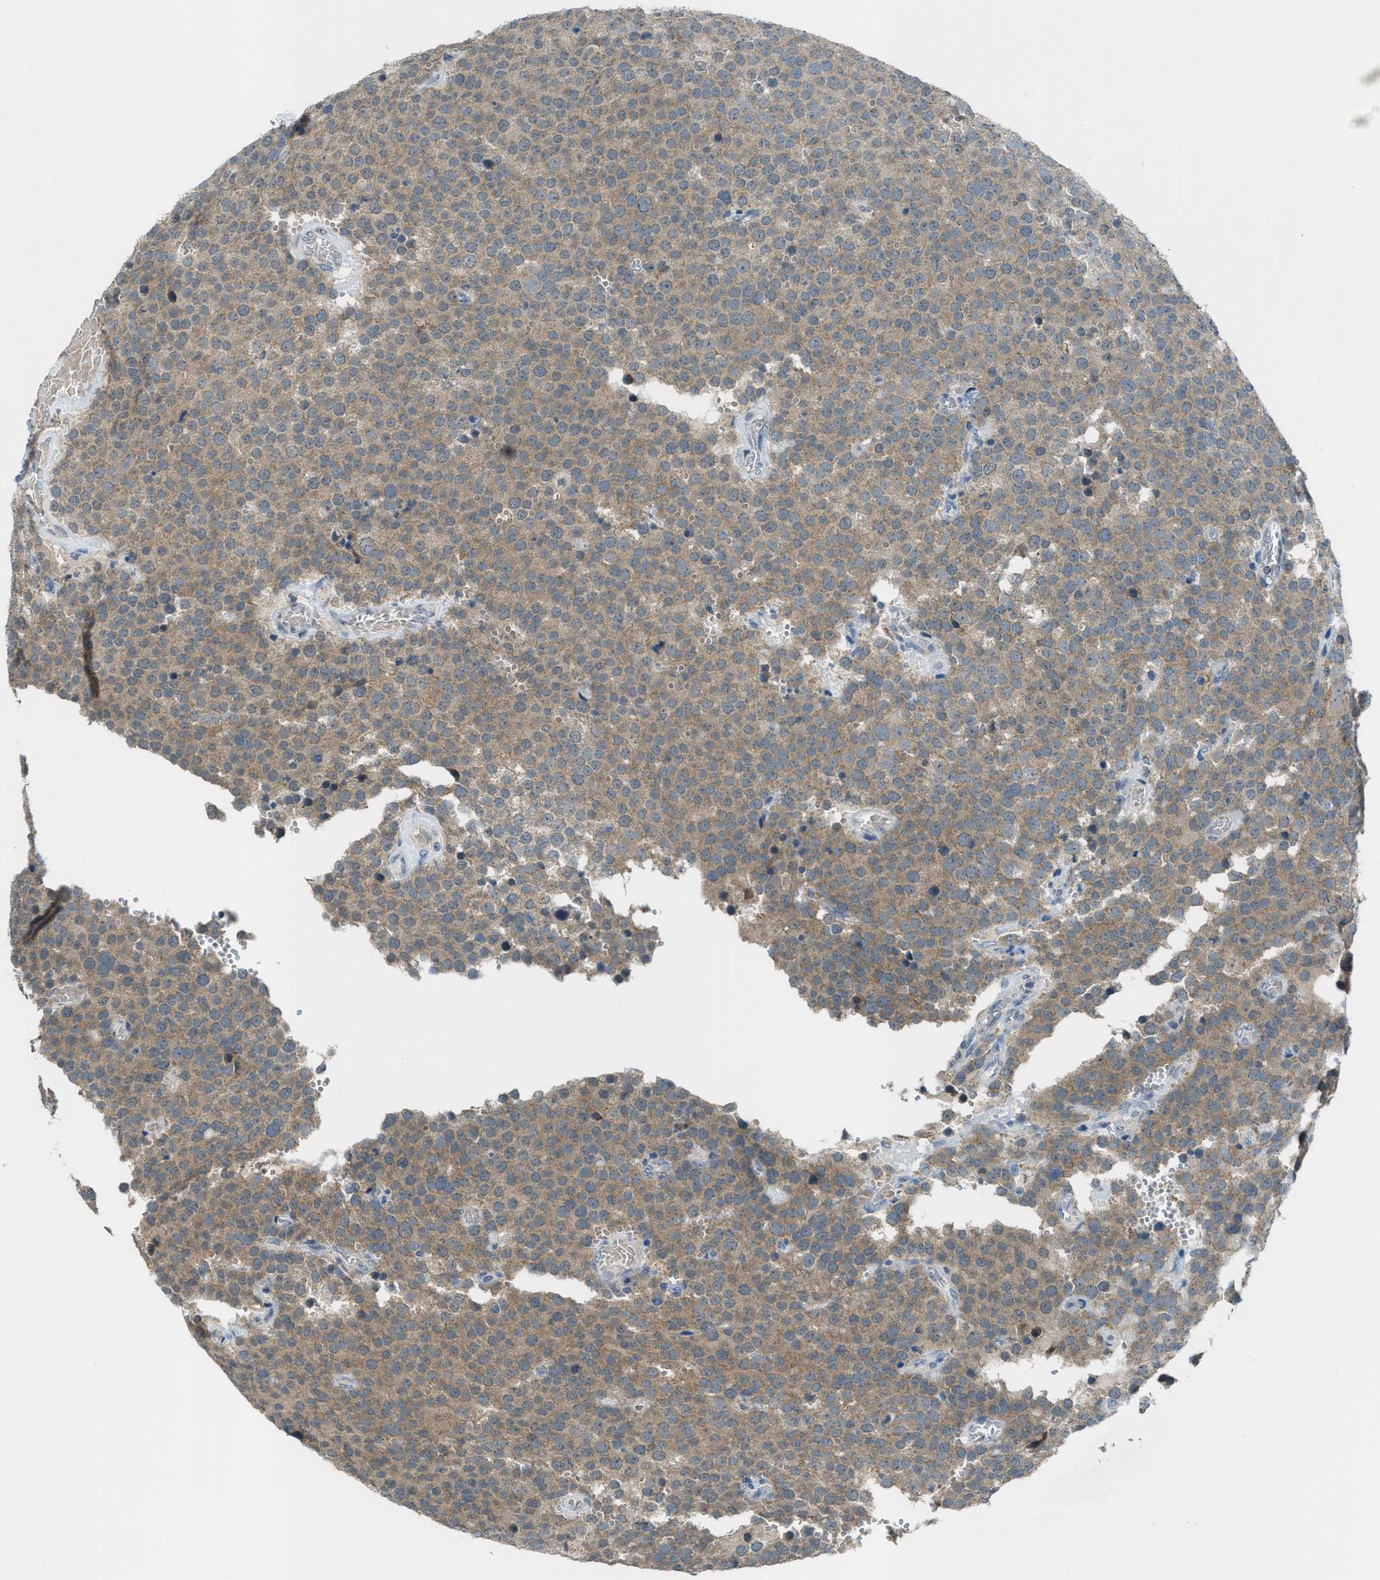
{"staining": {"intensity": "weak", "quantity": ">75%", "location": "cytoplasmic/membranous"}, "tissue": "testis cancer", "cell_type": "Tumor cells", "image_type": "cancer", "snomed": [{"axis": "morphology", "description": "Normal tissue, NOS"}, {"axis": "morphology", "description": "Seminoma, NOS"}, {"axis": "topography", "description": "Testis"}], "caption": "Immunohistochemical staining of human testis cancer reveals weak cytoplasmic/membranous protein expression in approximately >75% of tumor cells.", "gene": "CDON", "patient": {"sex": "male", "age": 71}}